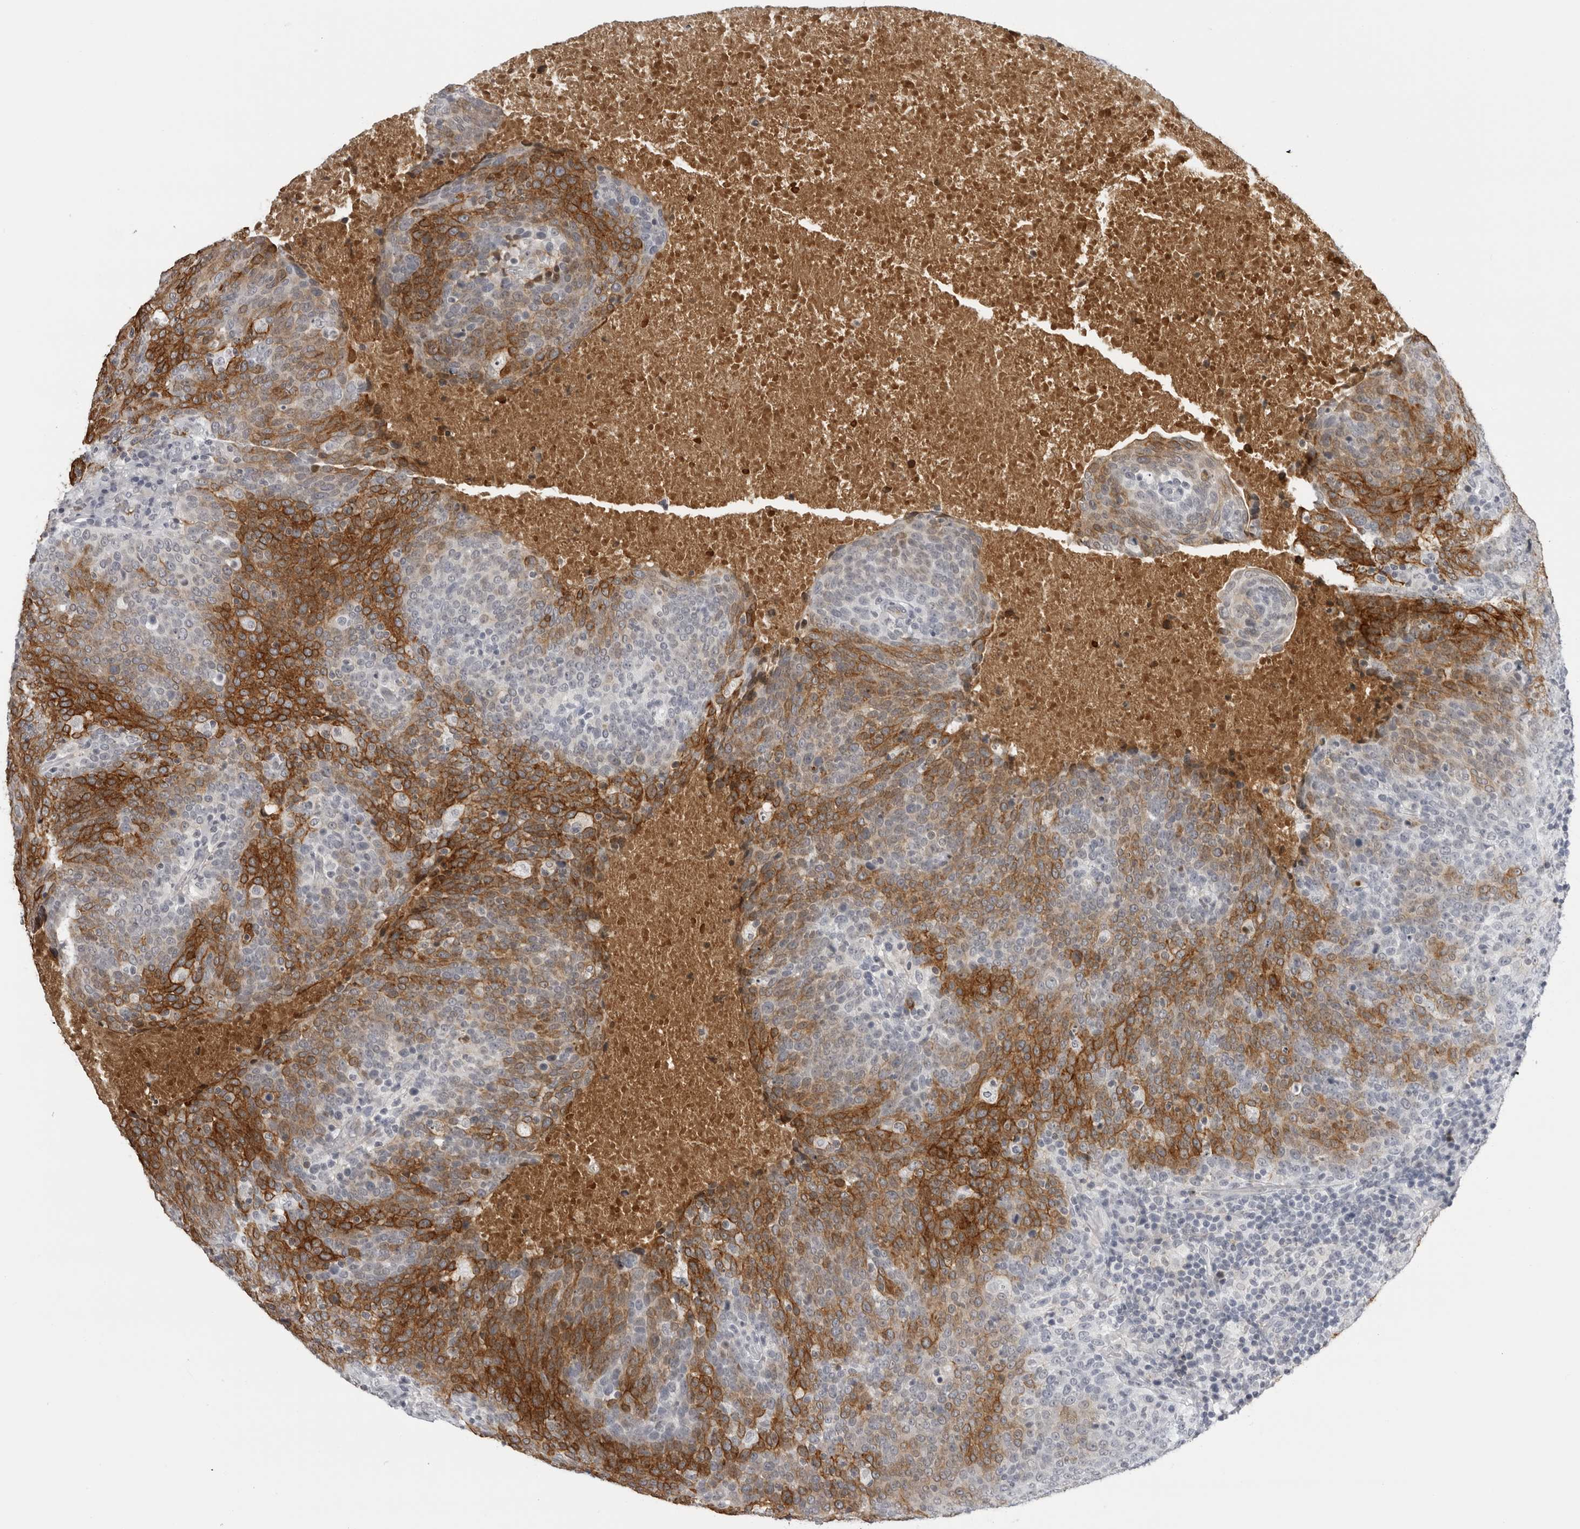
{"staining": {"intensity": "moderate", "quantity": "25%-75%", "location": "cytoplasmic/membranous"}, "tissue": "head and neck cancer", "cell_type": "Tumor cells", "image_type": "cancer", "snomed": [{"axis": "morphology", "description": "Squamous cell carcinoma, NOS"}, {"axis": "morphology", "description": "Squamous cell carcinoma, metastatic, NOS"}, {"axis": "topography", "description": "Lymph node"}, {"axis": "topography", "description": "Head-Neck"}], "caption": "A medium amount of moderate cytoplasmic/membranous staining is identified in approximately 25%-75% of tumor cells in head and neck cancer (squamous cell carcinoma) tissue. The staining was performed using DAB, with brown indicating positive protein expression. Nuclei are stained blue with hematoxylin.", "gene": "SERPINF2", "patient": {"sex": "male", "age": 62}}